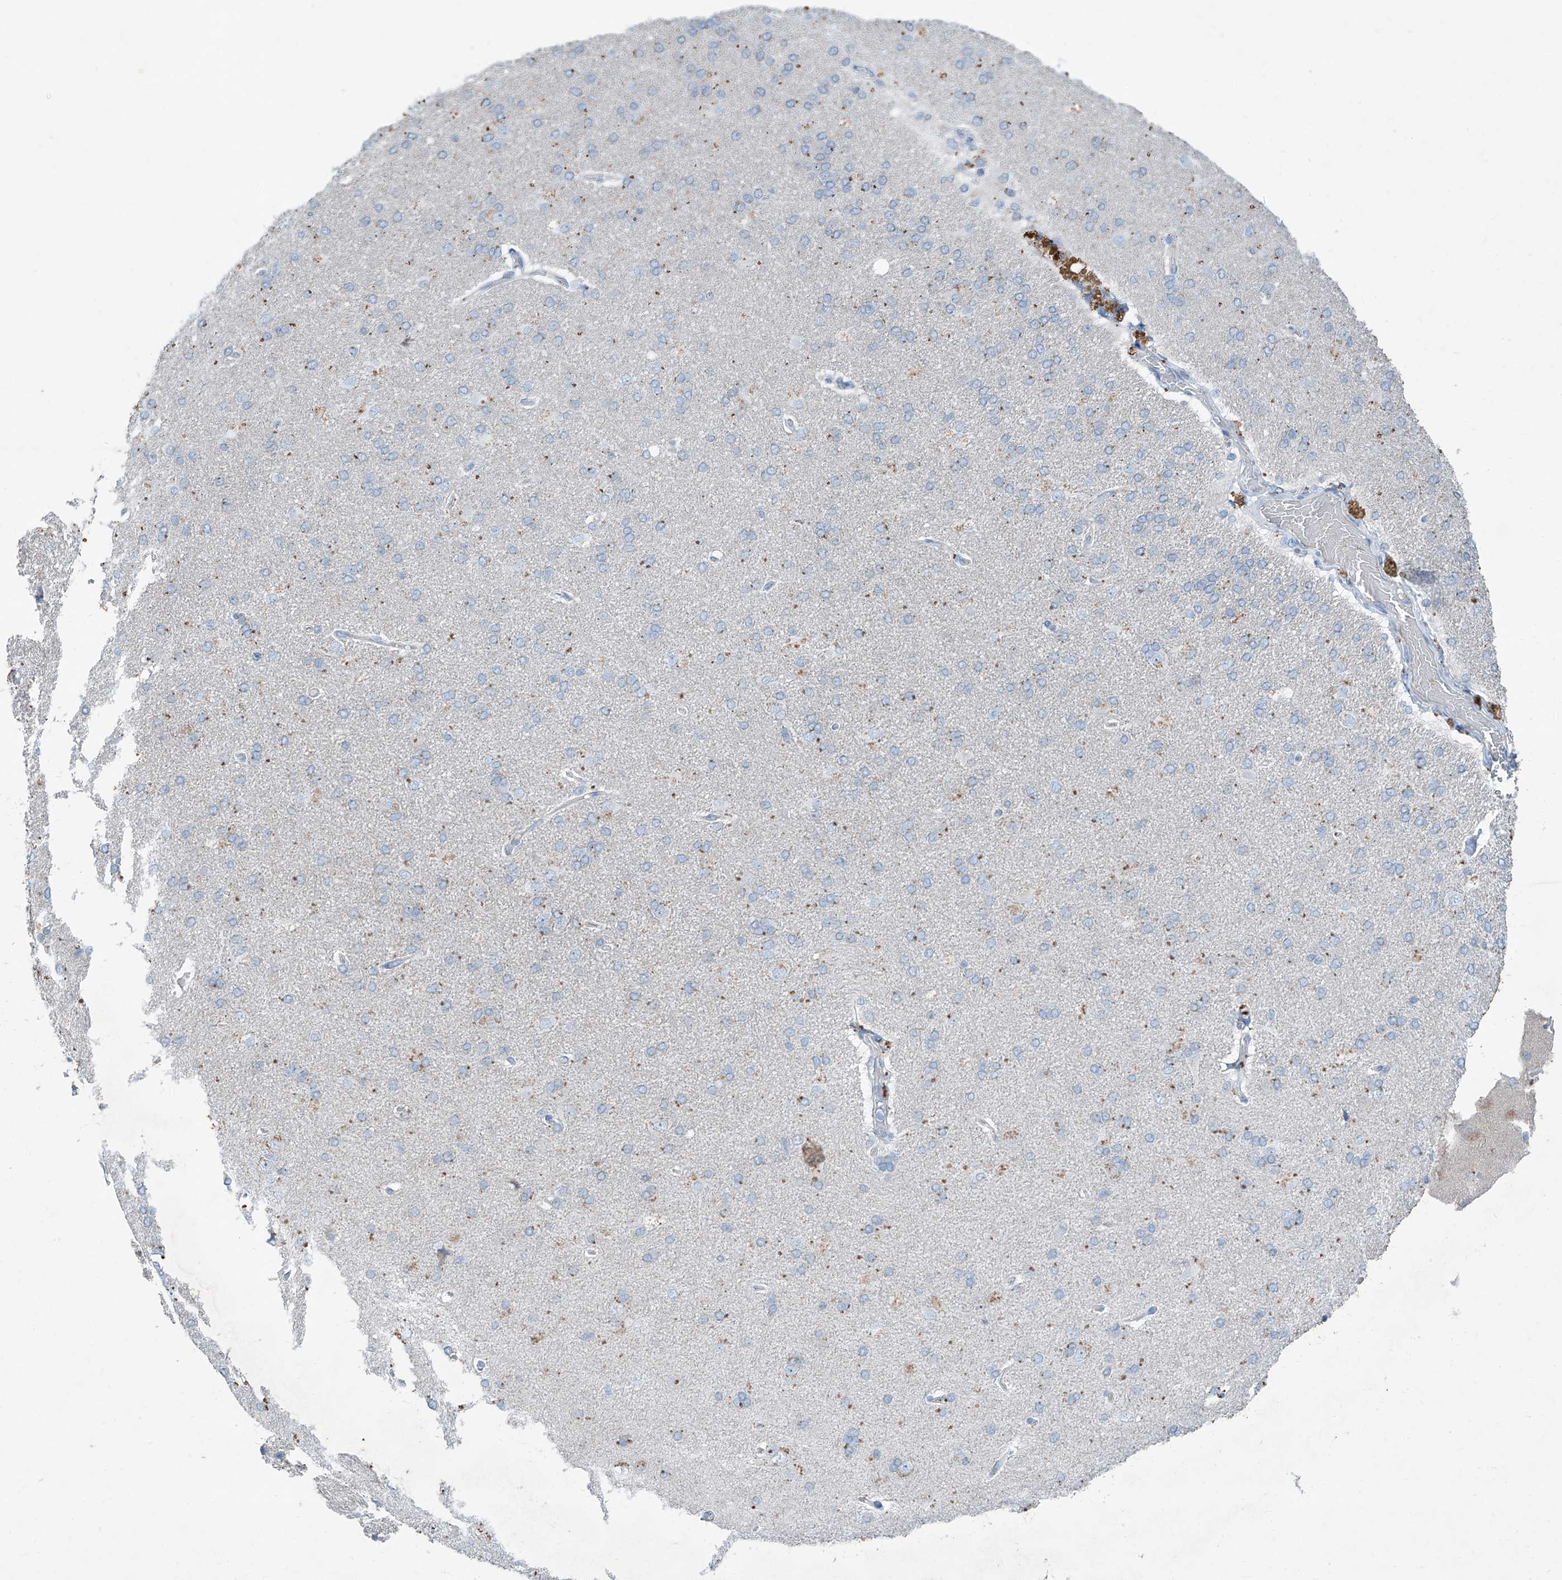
{"staining": {"intensity": "negative", "quantity": "none", "location": "none"}, "tissue": "cerebral cortex", "cell_type": "Endothelial cells", "image_type": "normal", "snomed": [{"axis": "morphology", "description": "Normal tissue, NOS"}, {"axis": "topography", "description": "Cerebral cortex"}], "caption": "Endothelial cells are negative for brown protein staining in benign cerebral cortex. Nuclei are stained in blue.", "gene": "ANKRD34A", "patient": {"sex": "male", "age": 62}}